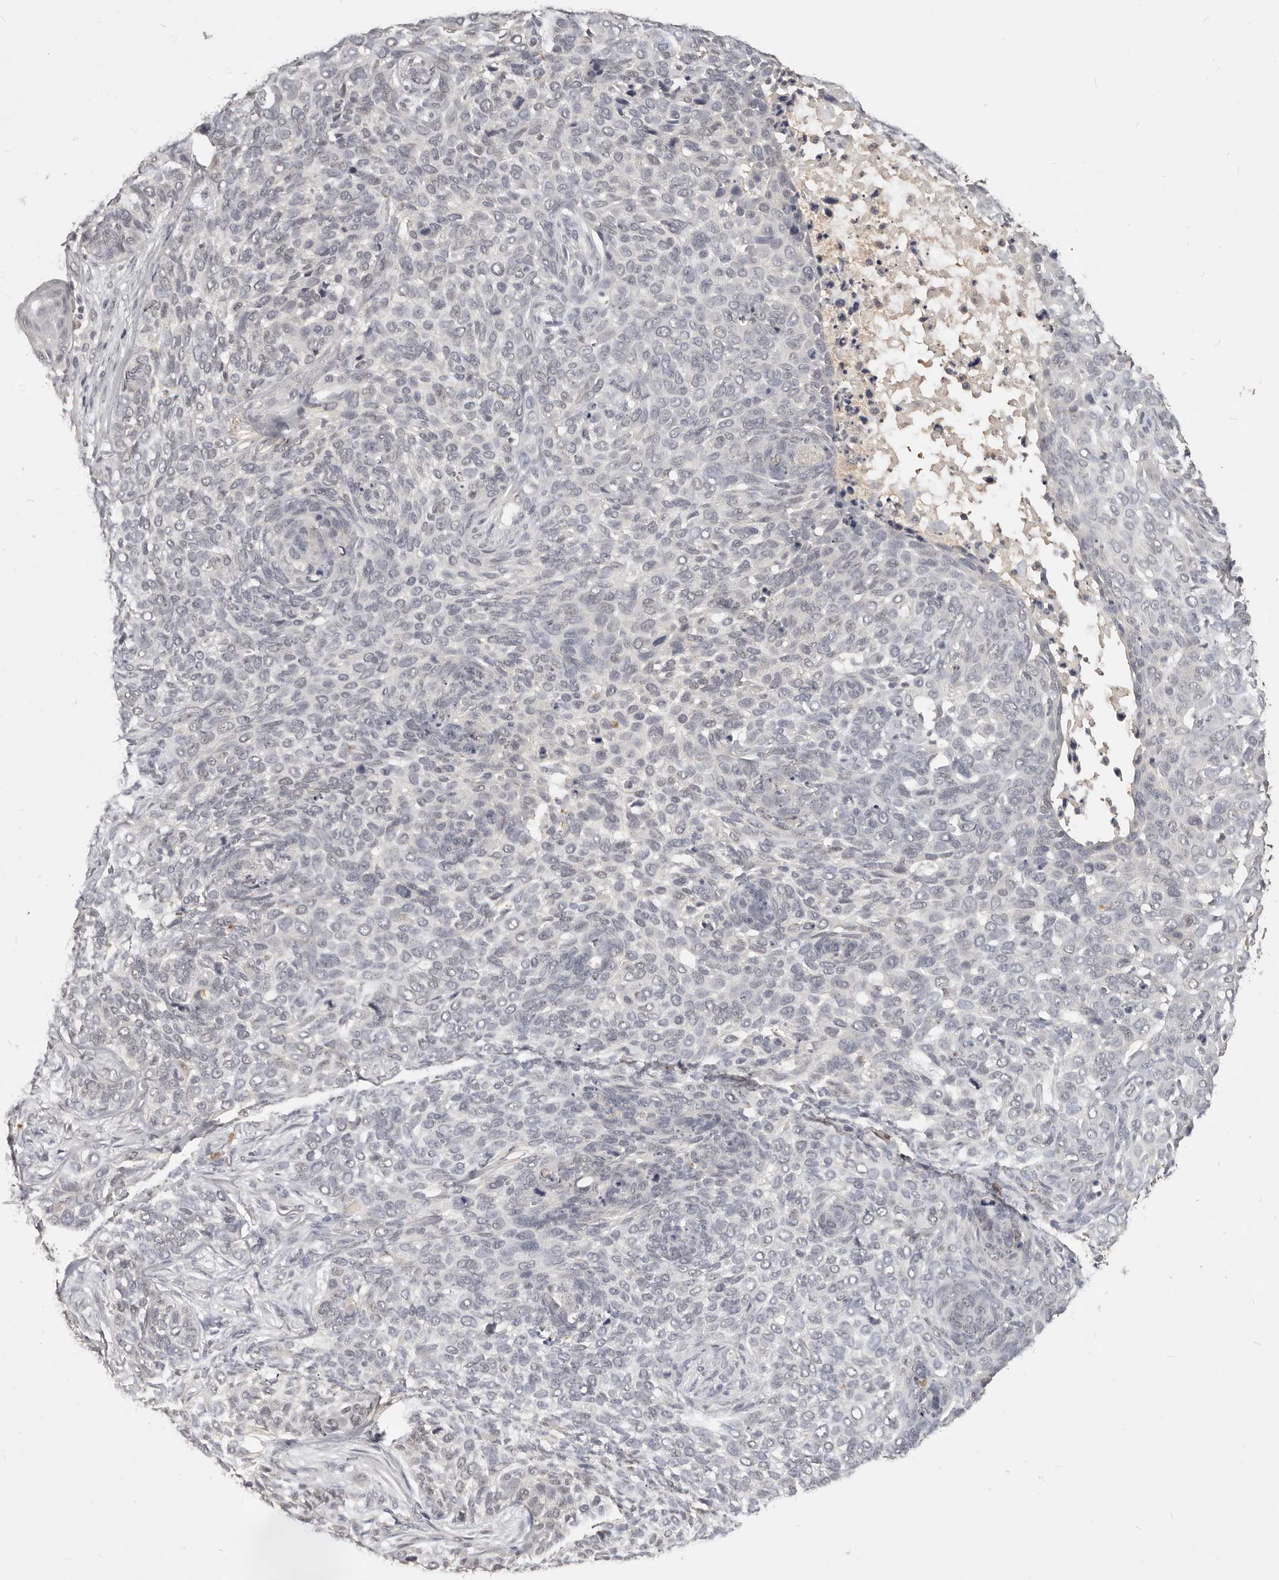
{"staining": {"intensity": "negative", "quantity": "none", "location": "none"}, "tissue": "skin cancer", "cell_type": "Tumor cells", "image_type": "cancer", "snomed": [{"axis": "morphology", "description": "Basal cell carcinoma"}, {"axis": "topography", "description": "Skin"}], "caption": "Human skin basal cell carcinoma stained for a protein using immunohistochemistry (IHC) reveals no staining in tumor cells.", "gene": "TSPAN13", "patient": {"sex": "female", "age": 64}}